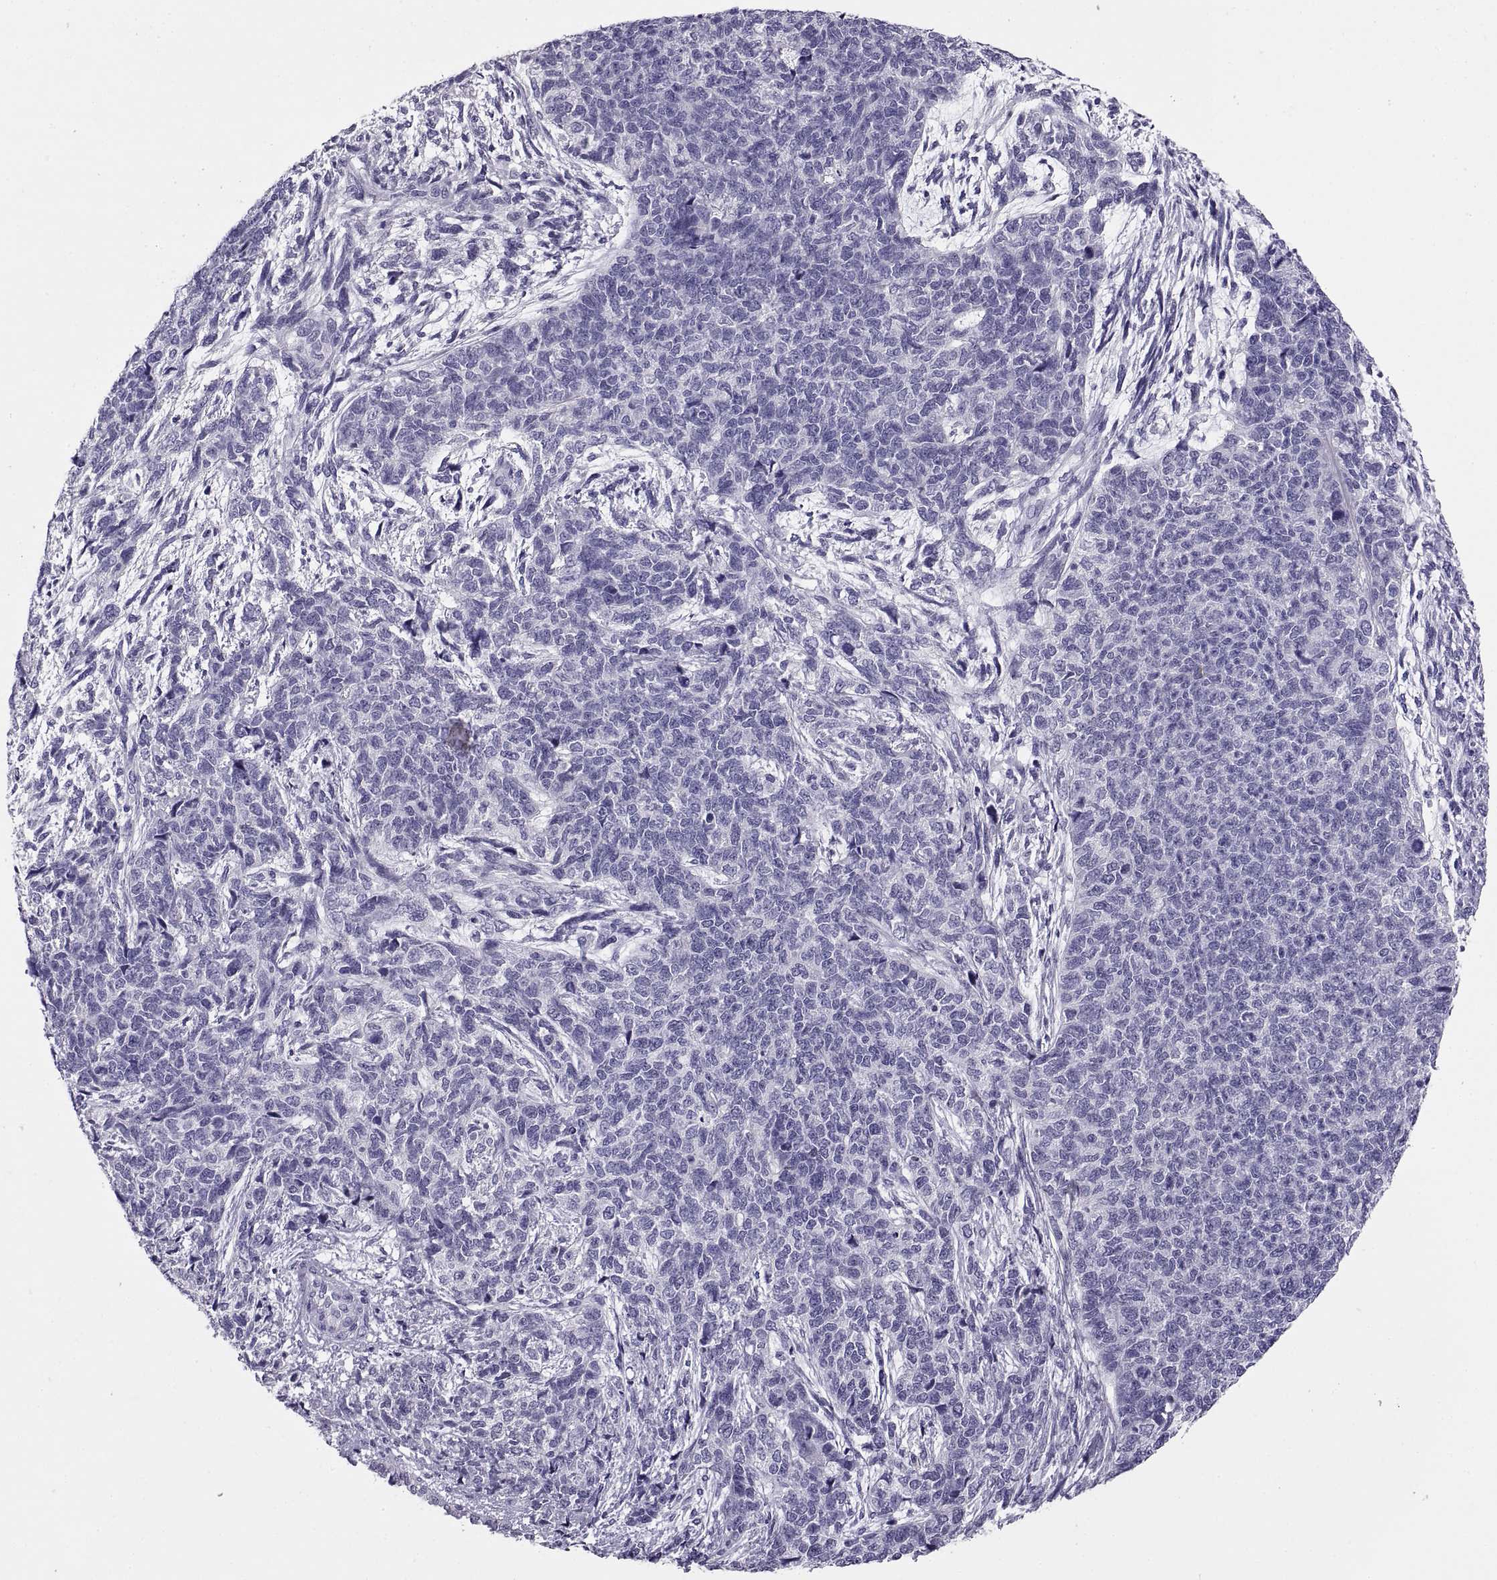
{"staining": {"intensity": "negative", "quantity": "none", "location": "none"}, "tissue": "cervical cancer", "cell_type": "Tumor cells", "image_type": "cancer", "snomed": [{"axis": "morphology", "description": "Squamous cell carcinoma, NOS"}, {"axis": "topography", "description": "Cervix"}], "caption": "Squamous cell carcinoma (cervical) stained for a protein using IHC exhibits no positivity tumor cells.", "gene": "RGS20", "patient": {"sex": "female", "age": 63}}